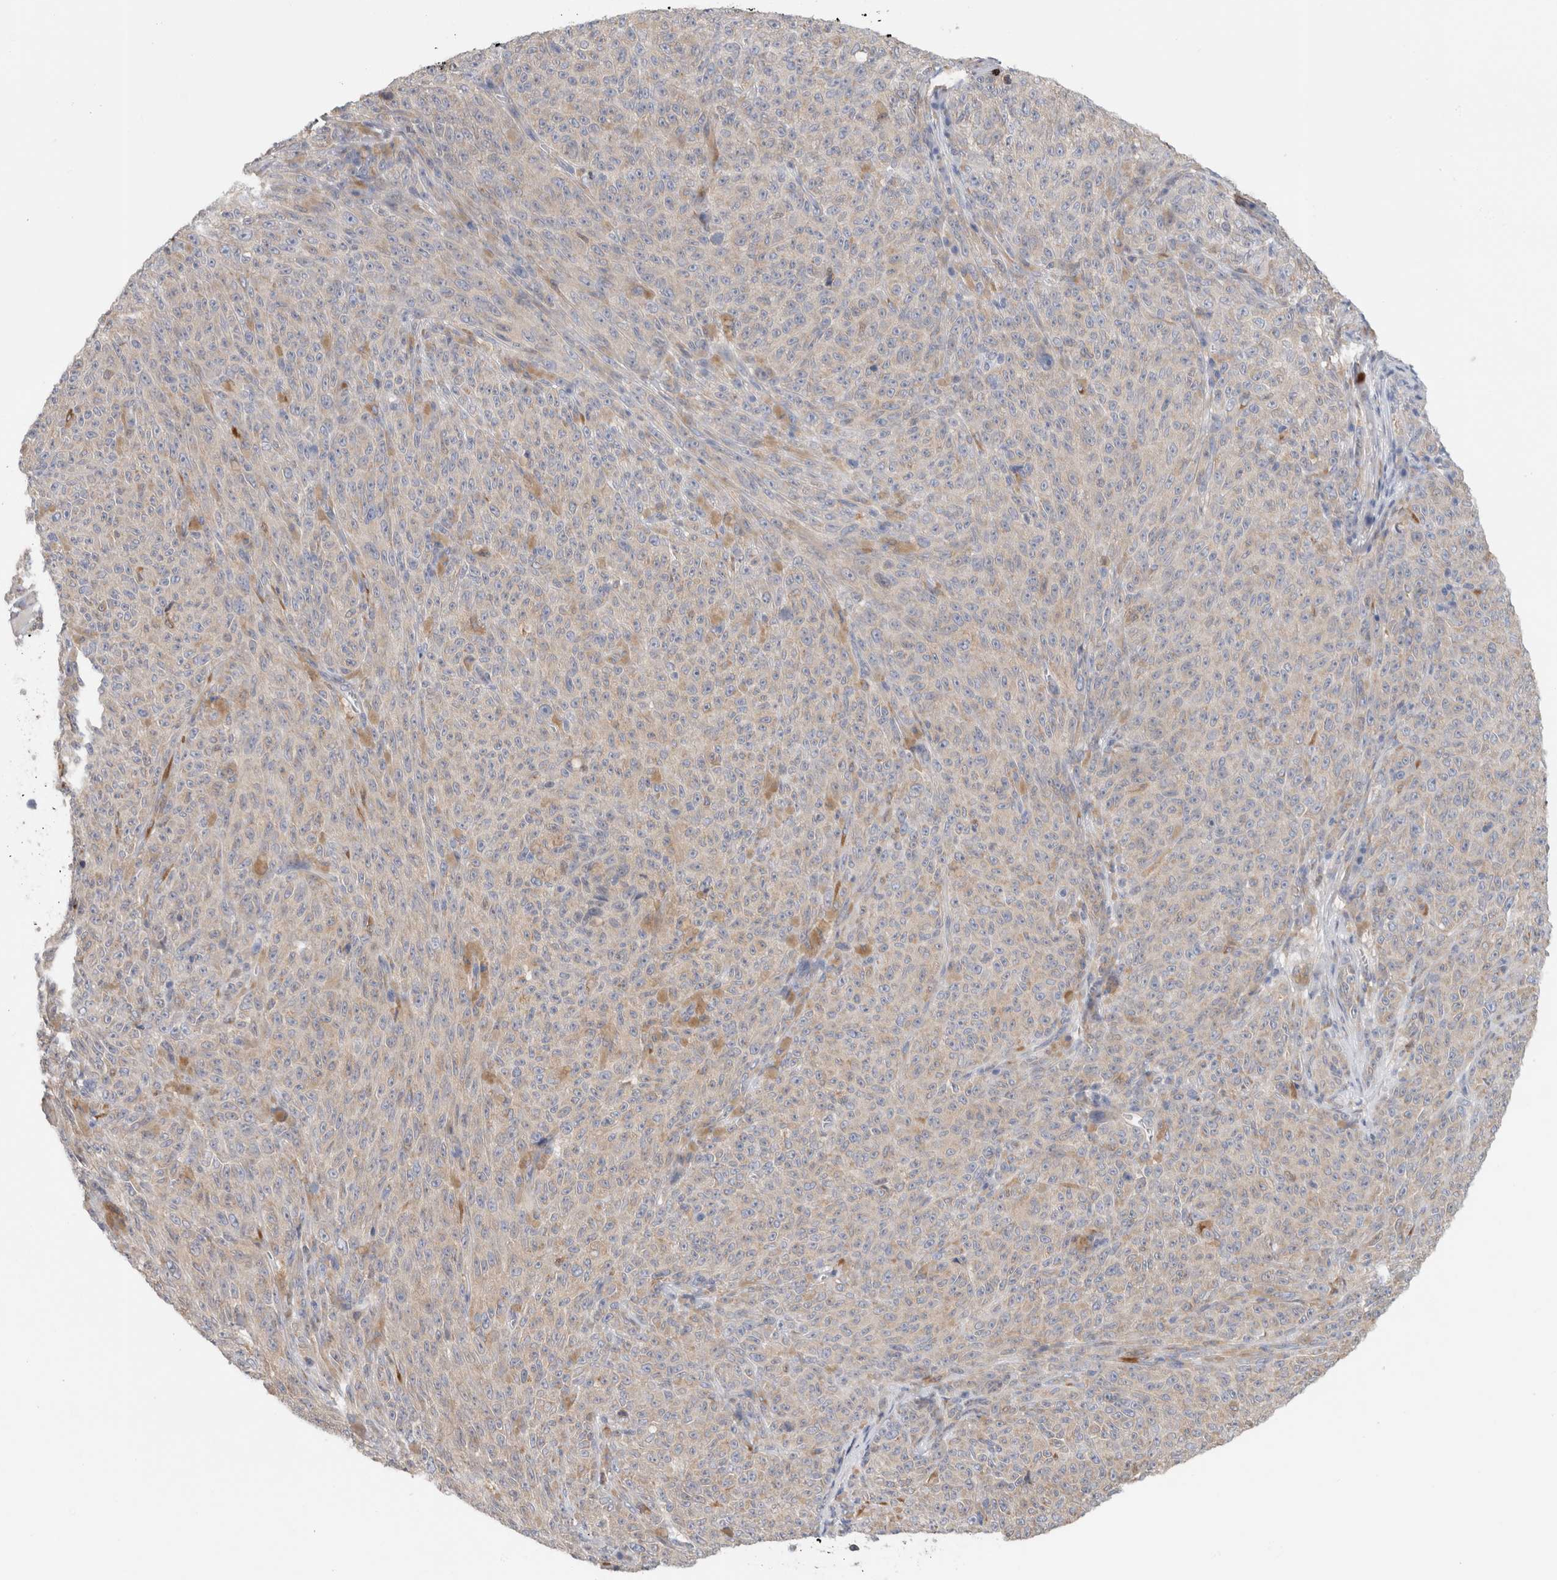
{"staining": {"intensity": "negative", "quantity": "none", "location": "none"}, "tissue": "melanoma", "cell_type": "Tumor cells", "image_type": "cancer", "snomed": [{"axis": "morphology", "description": "Malignant melanoma, NOS"}, {"axis": "topography", "description": "Skin"}], "caption": "Immunohistochemistry micrograph of neoplastic tissue: malignant melanoma stained with DAB (3,3'-diaminobenzidine) exhibits no significant protein positivity in tumor cells. Nuclei are stained in blue.", "gene": "P4HA1", "patient": {"sex": "female", "age": 82}}